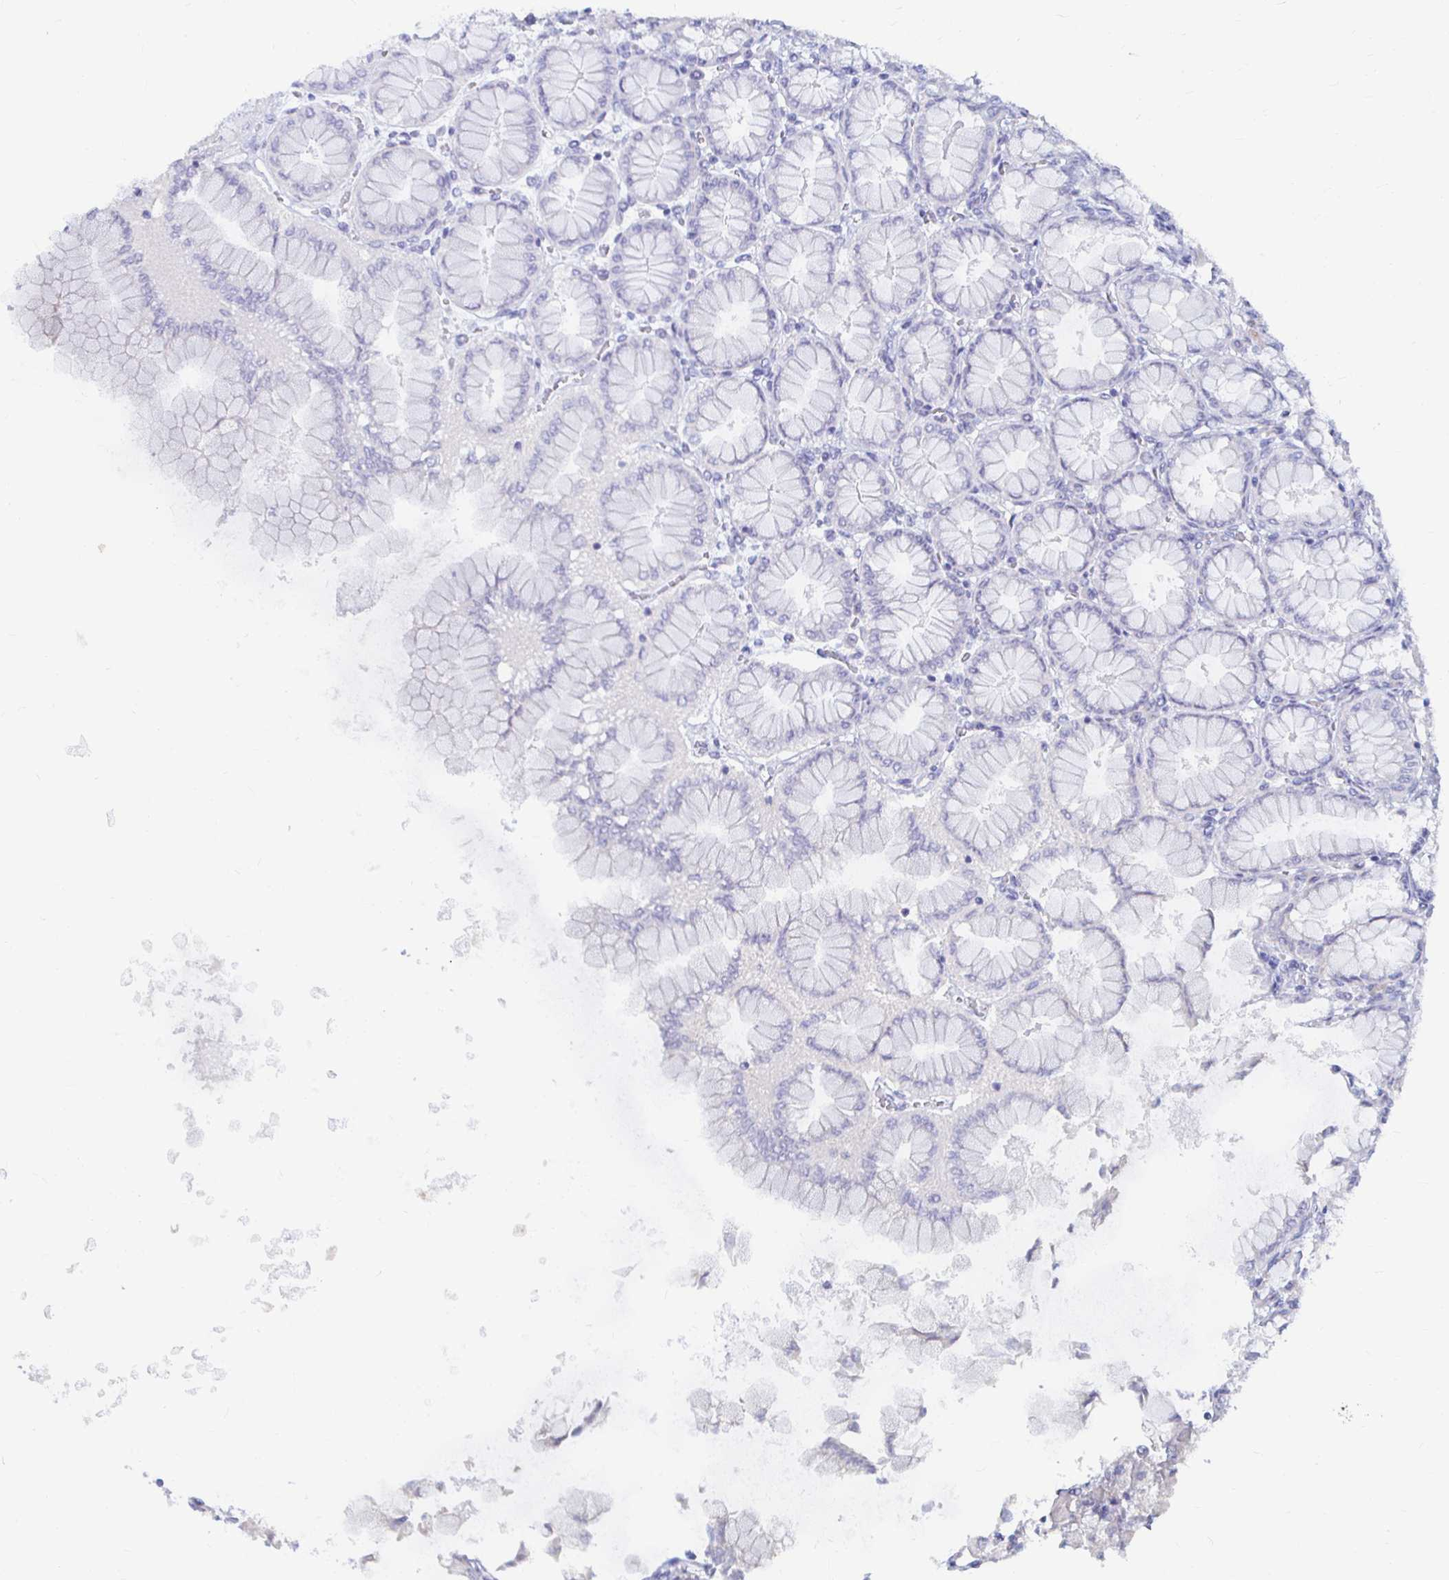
{"staining": {"intensity": "weak", "quantity": "<25%", "location": "cytoplasmic/membranous"}, "tissue": "stomach", "cell_type": "Glandular cells", "image_type": "normal", "snomed": [{"axis": "morphology", "description": "Normal tissue, NOS"}, {"axis": "topography", "description": "Stomach, upper"}], "caption": "Immunohistochemical staining of normal stomach reveals no significant expression in glandular cells. The staining was performed using DAB to visualize the protein expression in brown, while the nuclei were stained in blue with hematoxylin (Magnification: 20x).", "gene": "CAPN11", "patient": {"sex": "female", "age": 56}}